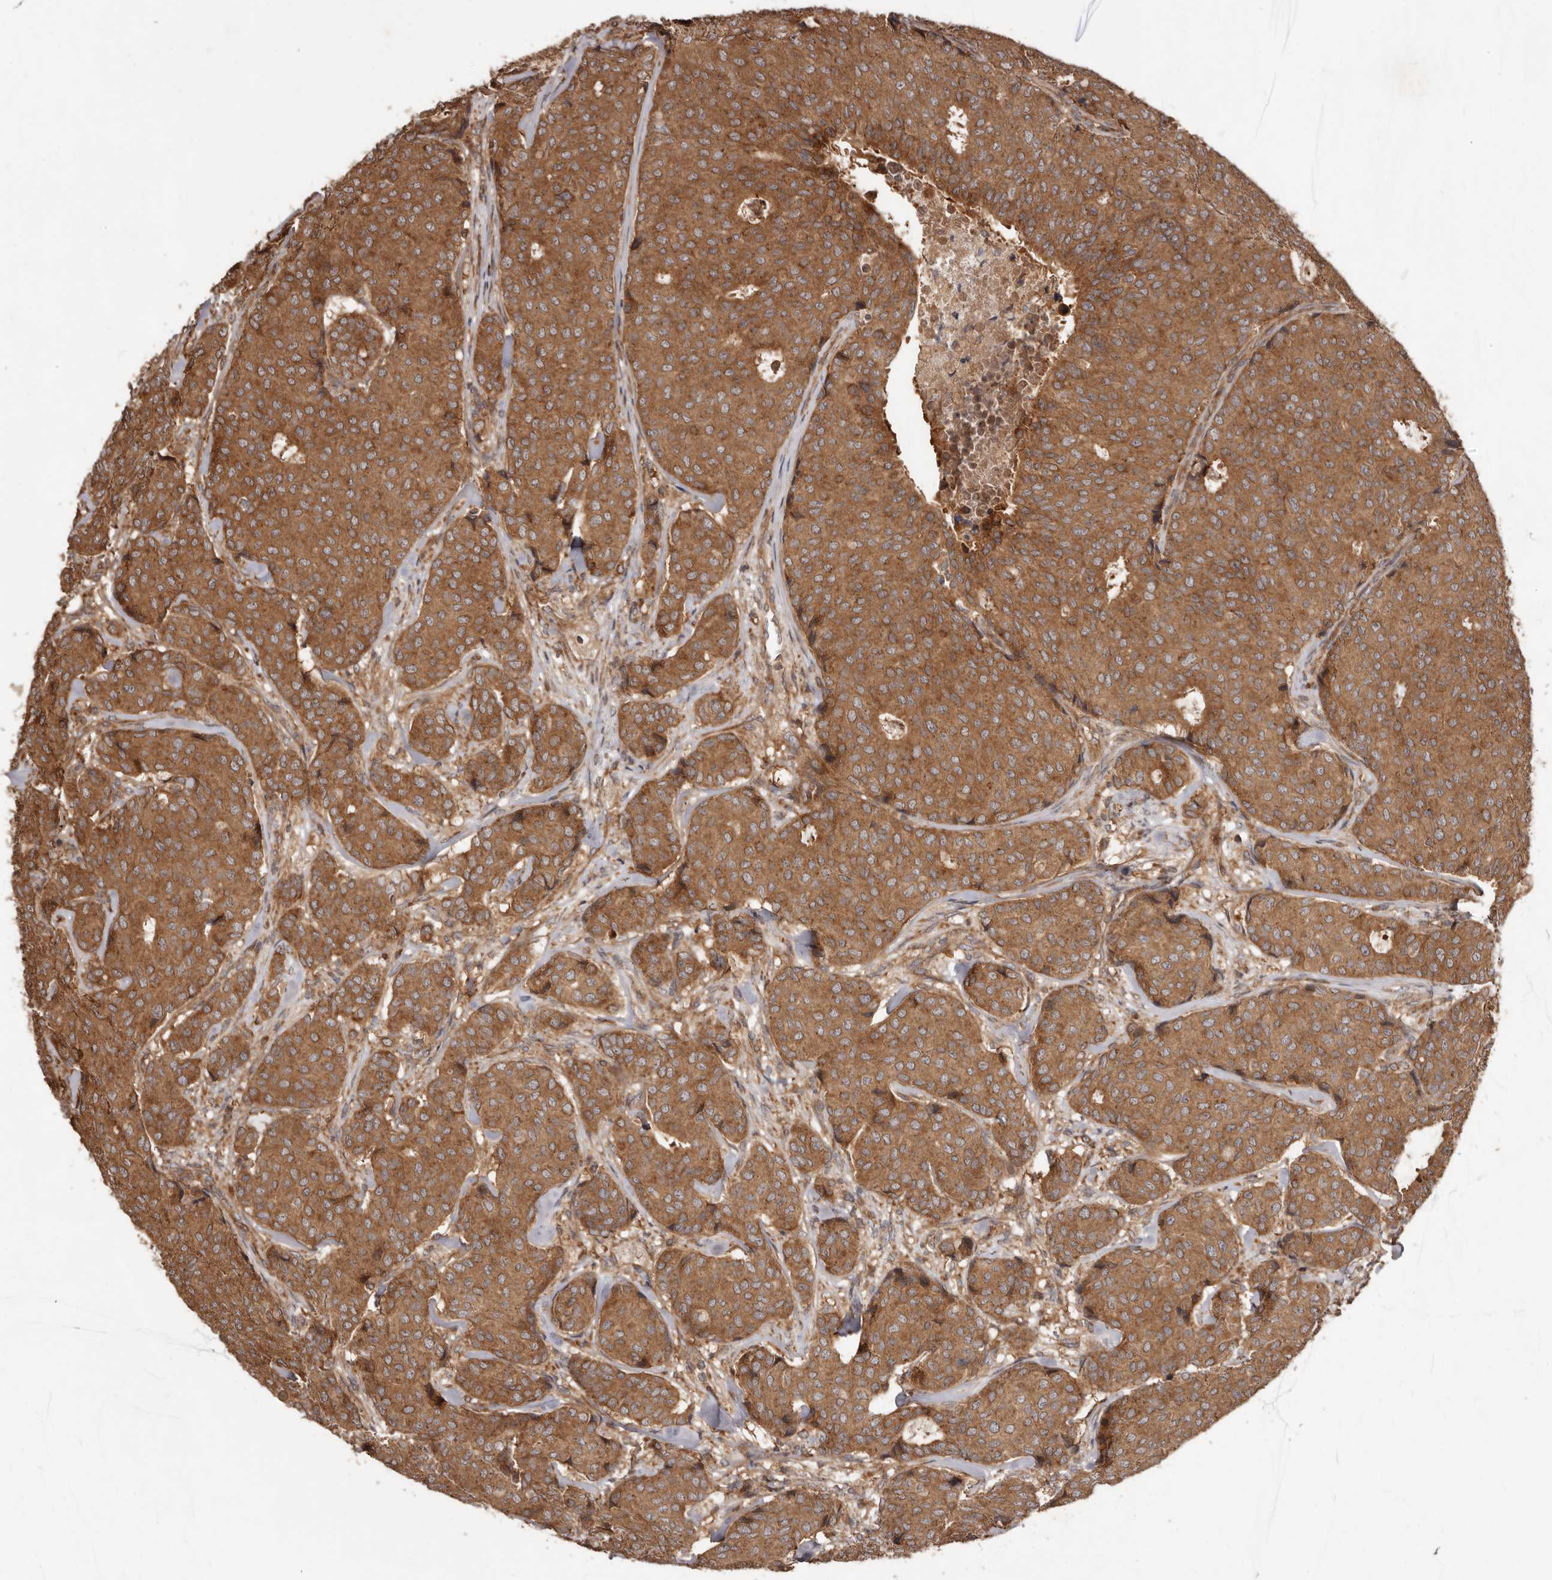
{"staining": {"intensity": "moderate", "quantity": ">75%", "location": "cytoplasmic/membranous"}, "tissue": "breast cancer", "cell_type": "Tumor cells", "image_type": "cancer", "snomed": [{"axis": "morphology", "description": "Duct carcinoma"}, {"axis": "topography", "description": "Breast"}], "caption": "Breast intraductal carcinoma tissue displays moderate cytoplasmic/membranous positivity in approximately >75% of tumor cells, visualized by immunohistochemistry.", "gene": "STK36", "patient": {"sex": "female", "age": 75}}